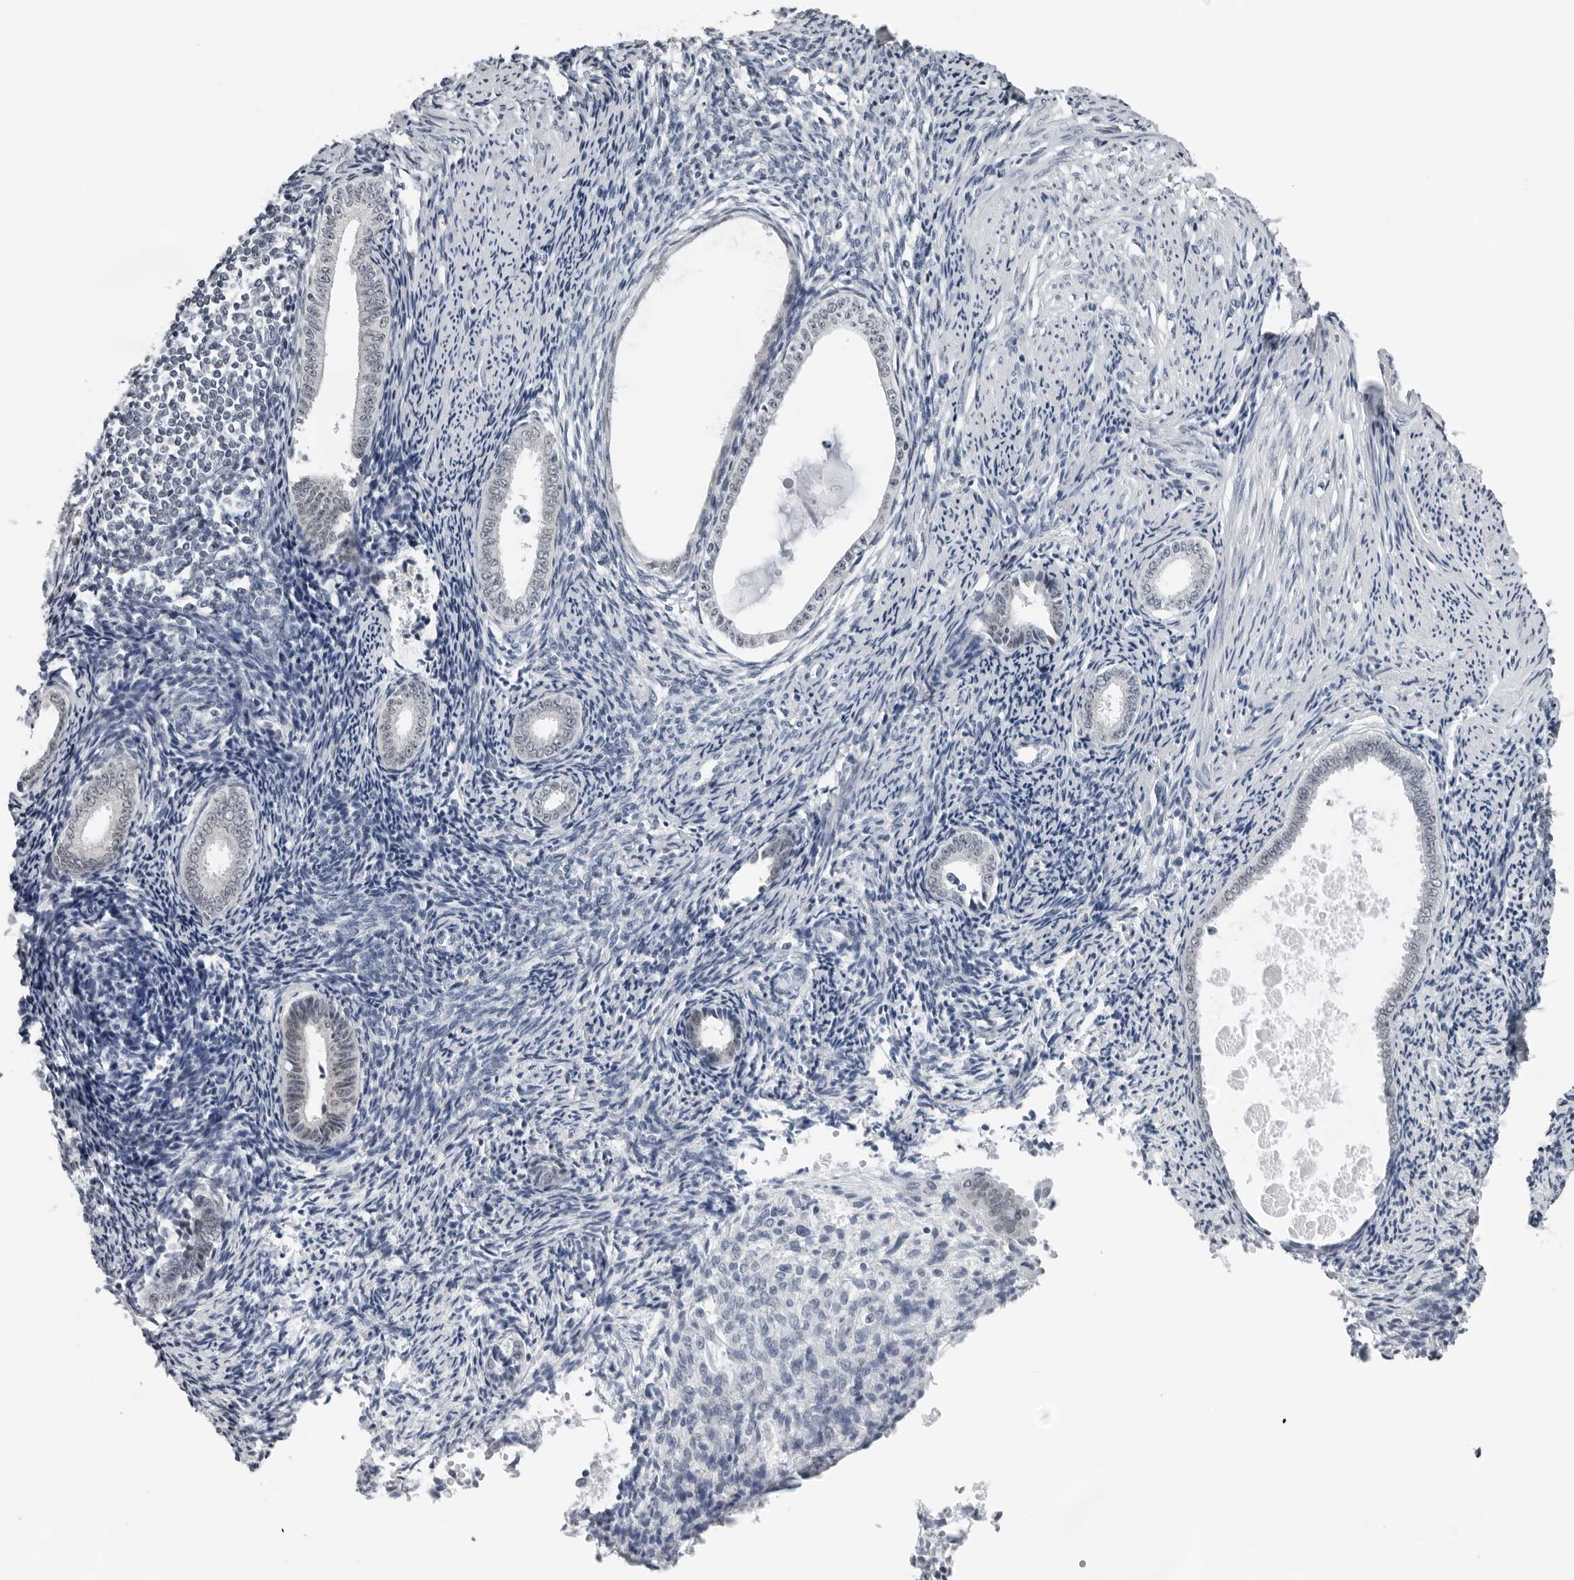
{"staining": {"intensity": "negative", "quantity": "none", "location": "none"}, "tissue": "endometrium", "cell_type": "Cells in endometrial stroma", "image_type": "normal", "snomed": [{"axis": "morphology", "description": "Normal tissue, NOS"}, {"axis": "topography", "description": "Endometrium"}], "caption": "This histopathology image is of normal endometrium stained with IHC to label a protein in brown with the nuclei are counter-stained blue. There is no staining in cells in endometrial stroma.", "gene": "PPP1R42", "patient": {"sex": "female", "age": 56}}